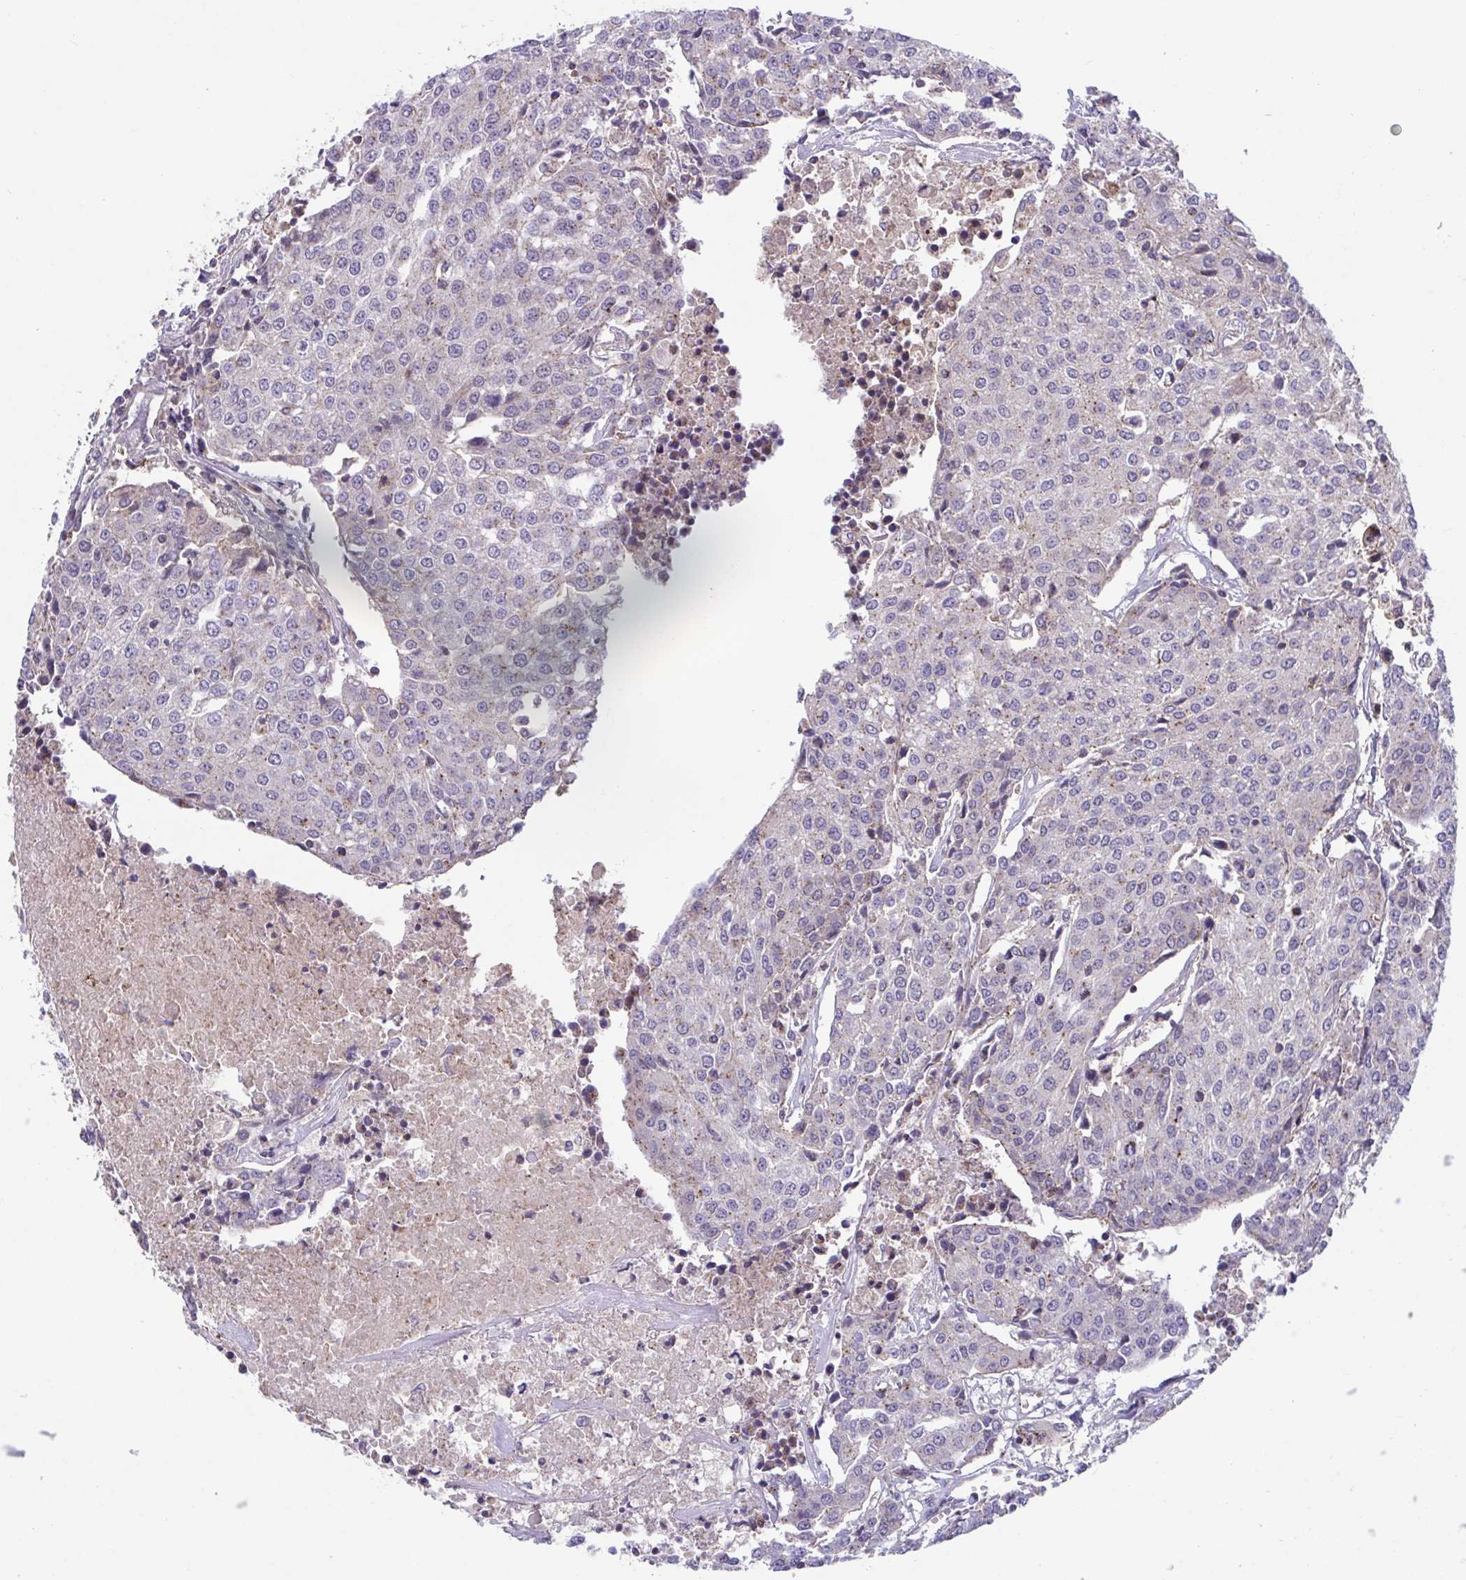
{"staining": {"intensity": "weak", "quantity": "<25%", "location": "cytoplasmic/membranous"}, "tissue": "urothelial cancer", "cell_type": "Tumor cells", "image_type": "cancer", "snomed": [{"axis": "morphology", "description": "Urothelial carcinoma, High grade"}, {"axis": "topography", "description": "Urinary bladder"}], "caption": "Immunohistochemistry (IHC) of human high-grade urothelial carcinoma displays no positivity in tumor cells. (Brightfield microscopy of DAB immunohistochemistry at high magnification).", "gene": "IST1", "patient": {"sex": "female", "age": 85}}